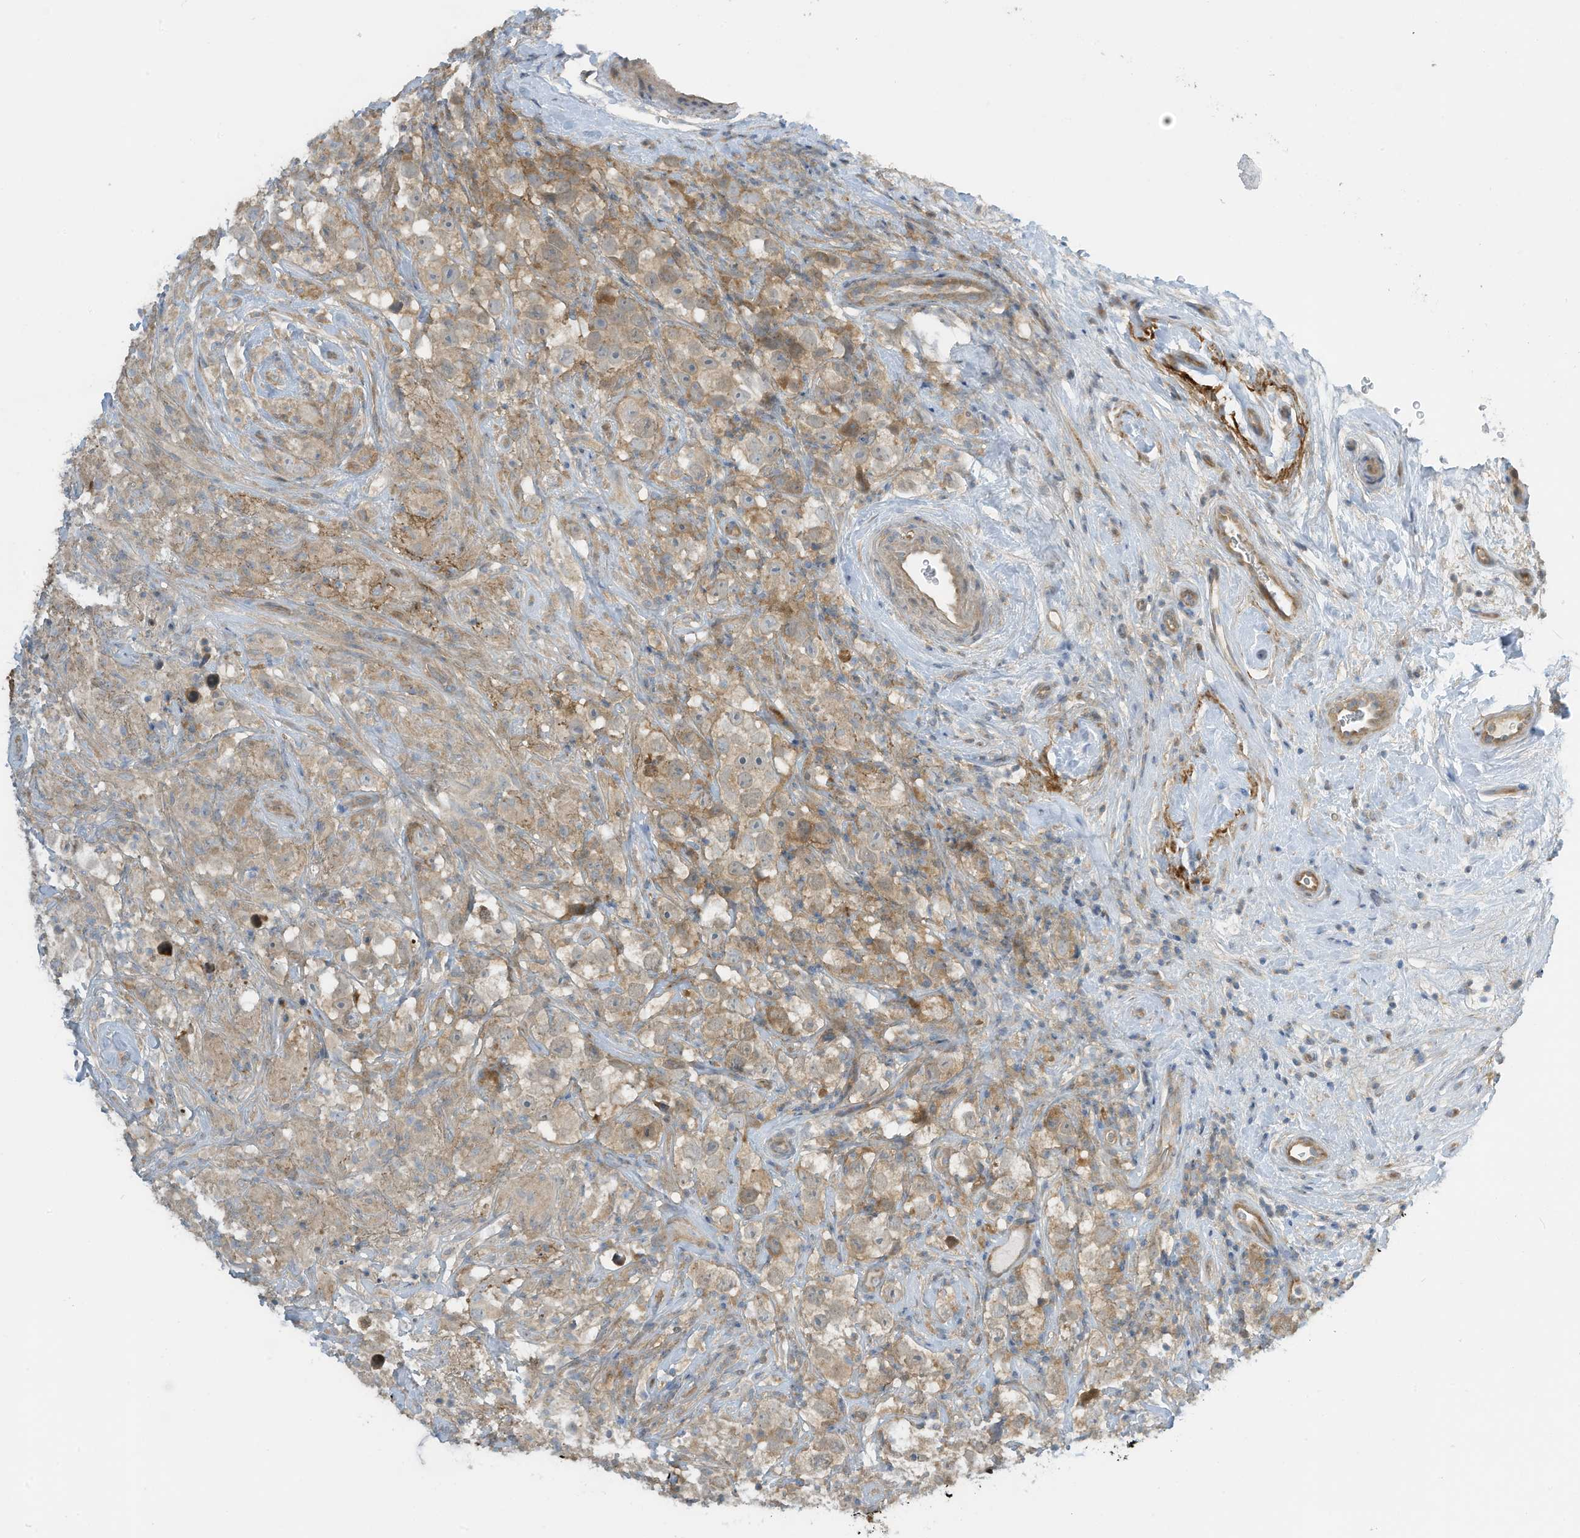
{"staining": {"intensity": "weak", "quantity": "25%-75%", "location": "cytoplasmic/membranous"}, "tissue": "testis cancer", "cell_type": "Tumor cells", "image_type": "cancer", "snomed": [{"axis": "morphology", "description": "Seminoma, NOS"}, {"axis": "topography", "description": "Testis"}], "caption": "Testis cancer was stained to show a protein in brown. There is low levels of weak cytoplasmic/membranous staining in approximately 25%-75% of tumor cells.", "gene": "FSD1L", "patient": {"sex": "male", "age": 49}}